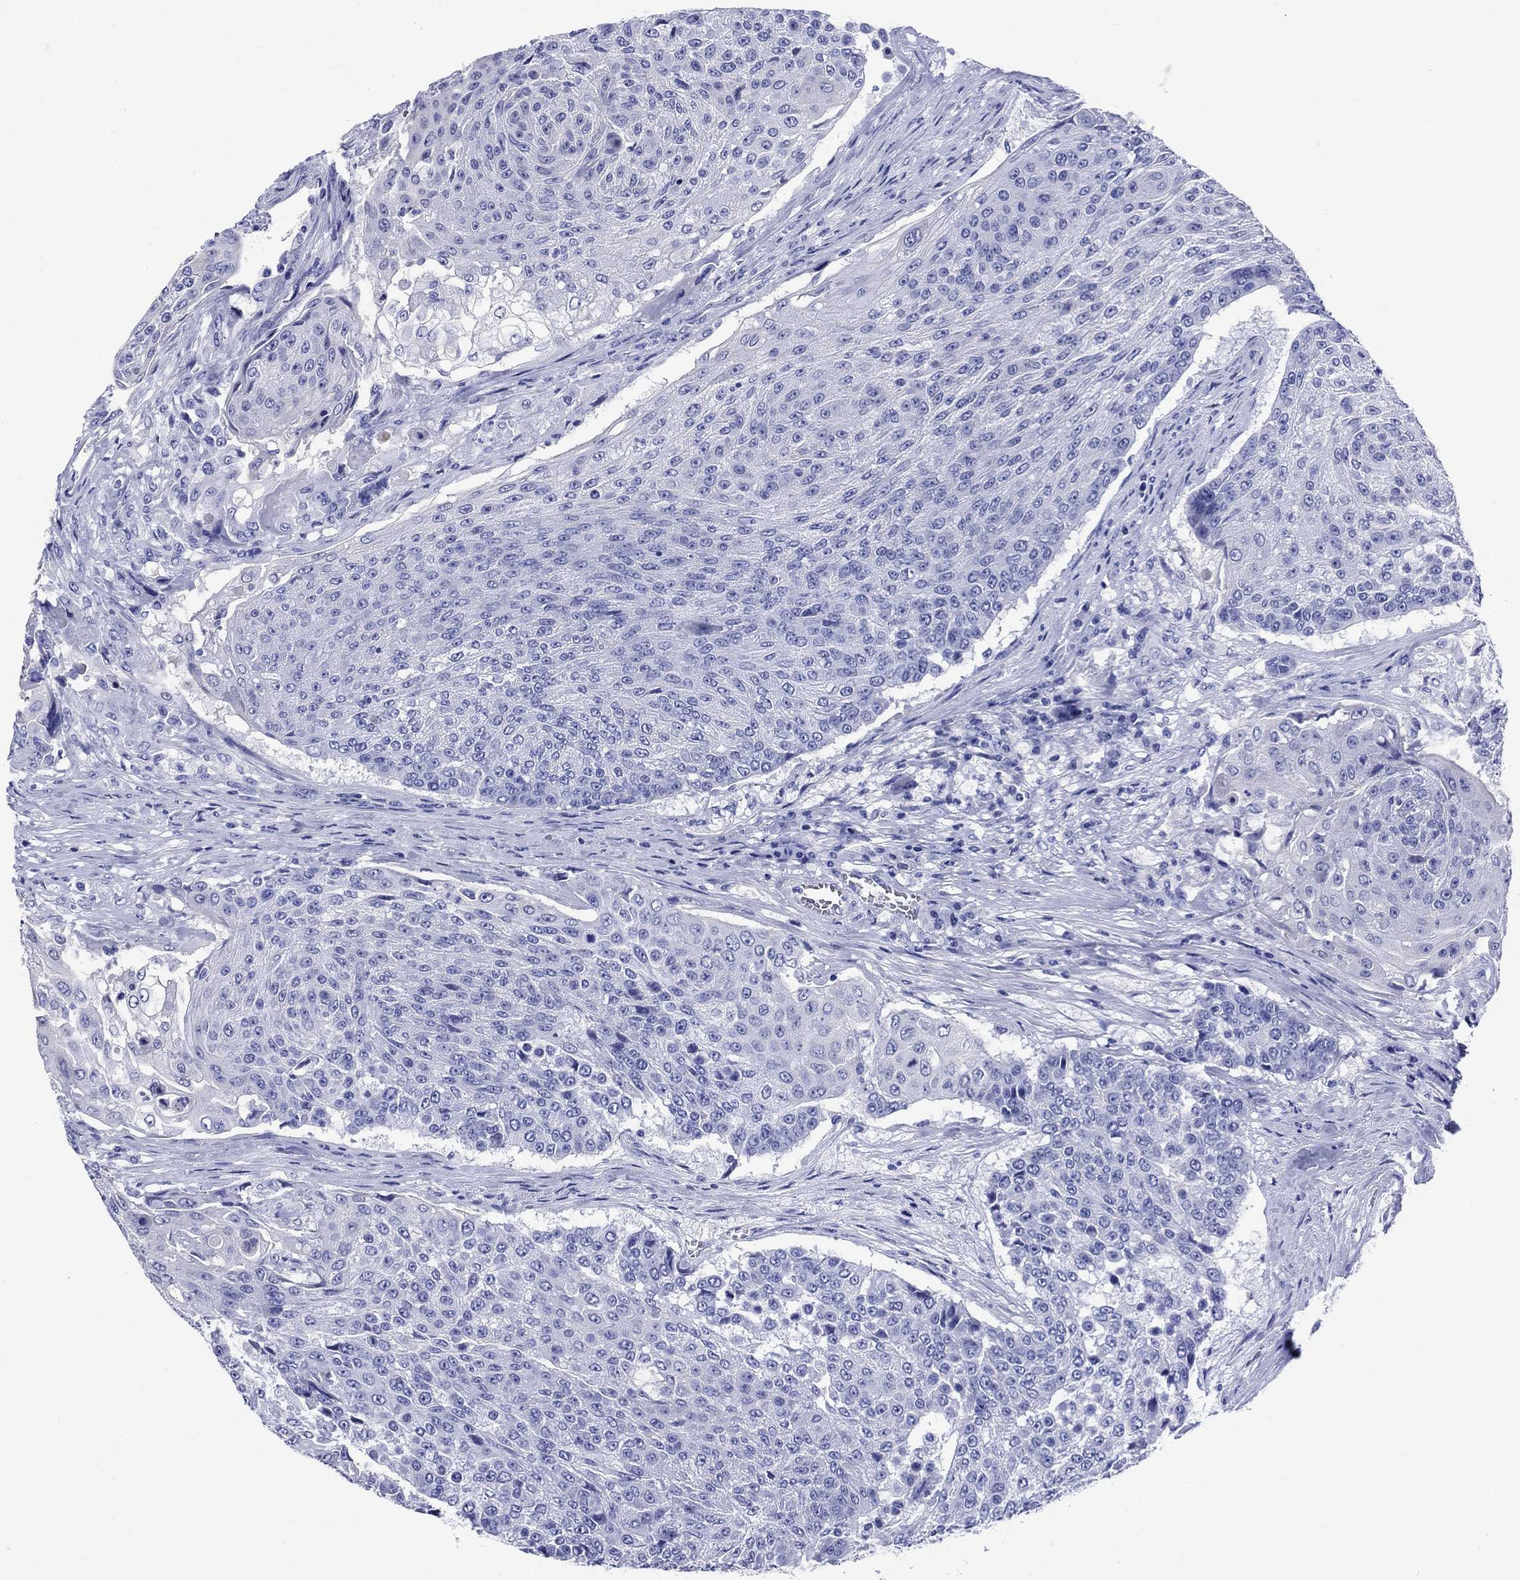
{"staining": {"intensity": "negative", "quantity": "none", "location": "none"}, "tissue": "urothelial cancer", "cell_type": "Tumor cells", "image_type": "cancer", "snomed": [{"axis": "morphology", "description": "Urothelial carcinoma, High grade"}, {"axis": "topography", "description": "Urinary bladder"}], "caption": "Micrograph shows no protein positivity in tumor cells of high-grade urothelial carcinoma tissue. (Brightfield microscopy of DAB (3,3'-diaminobenzidine) IHC at high magnification).", "gene": "SLC1A2", "patient": {"sex": "female", "age": 63}}